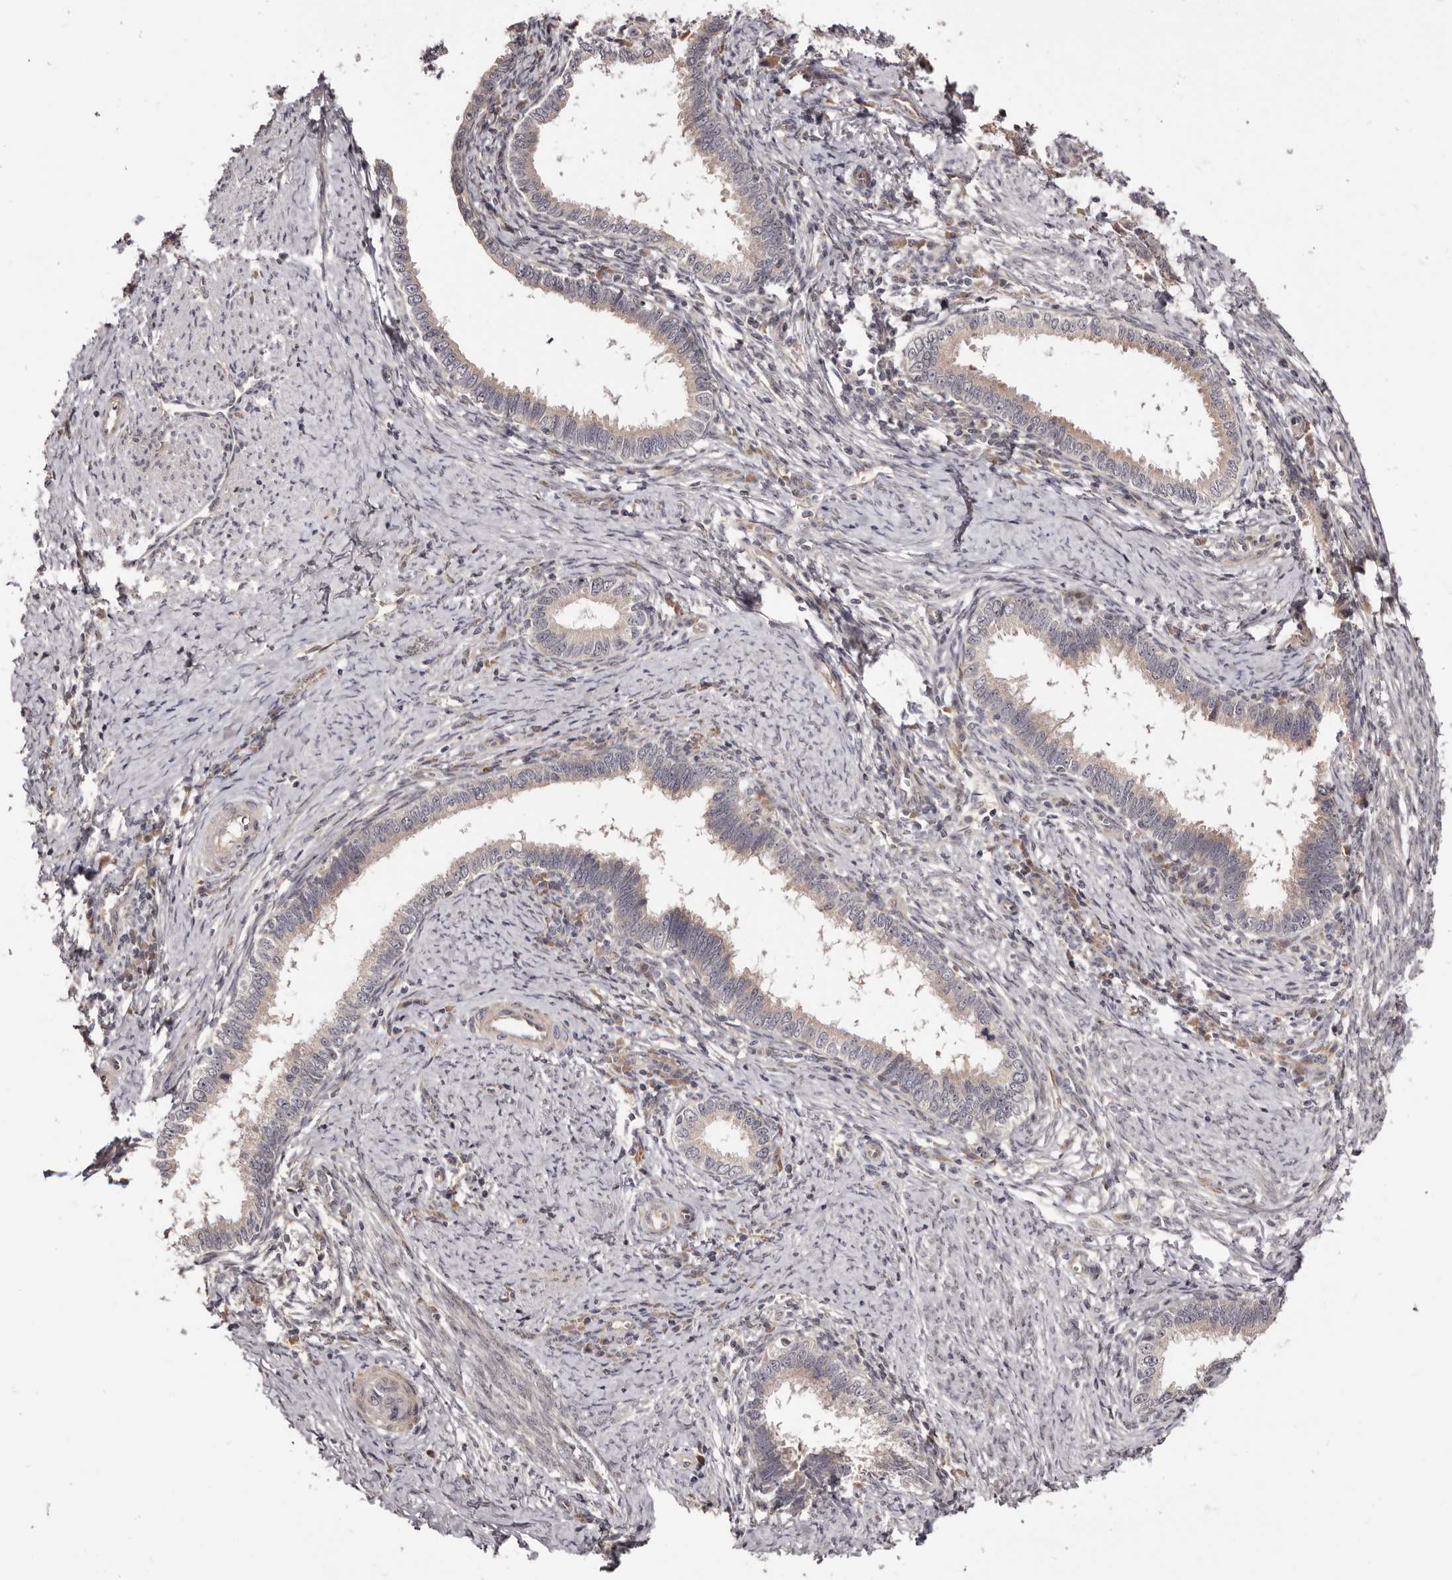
{"staining": {"intensity": "negative", "quantity": "none", "location": "none"}, "tissue": "cervical cancer", "cell_type": "Tumor cells", "image_type": "cancer", "snomed": [{"axis": "morphology", "description": "Adenocarcinoma, NOS"}, {"axis": "topography", "description": "Cervix"}], "caption": "Cervical adenocarcinoma was stained to show a protein in brown. There is no significant expression in tumor cells.", "gene": "NOL12", "patient": {"sex": "female", "age": 36}}